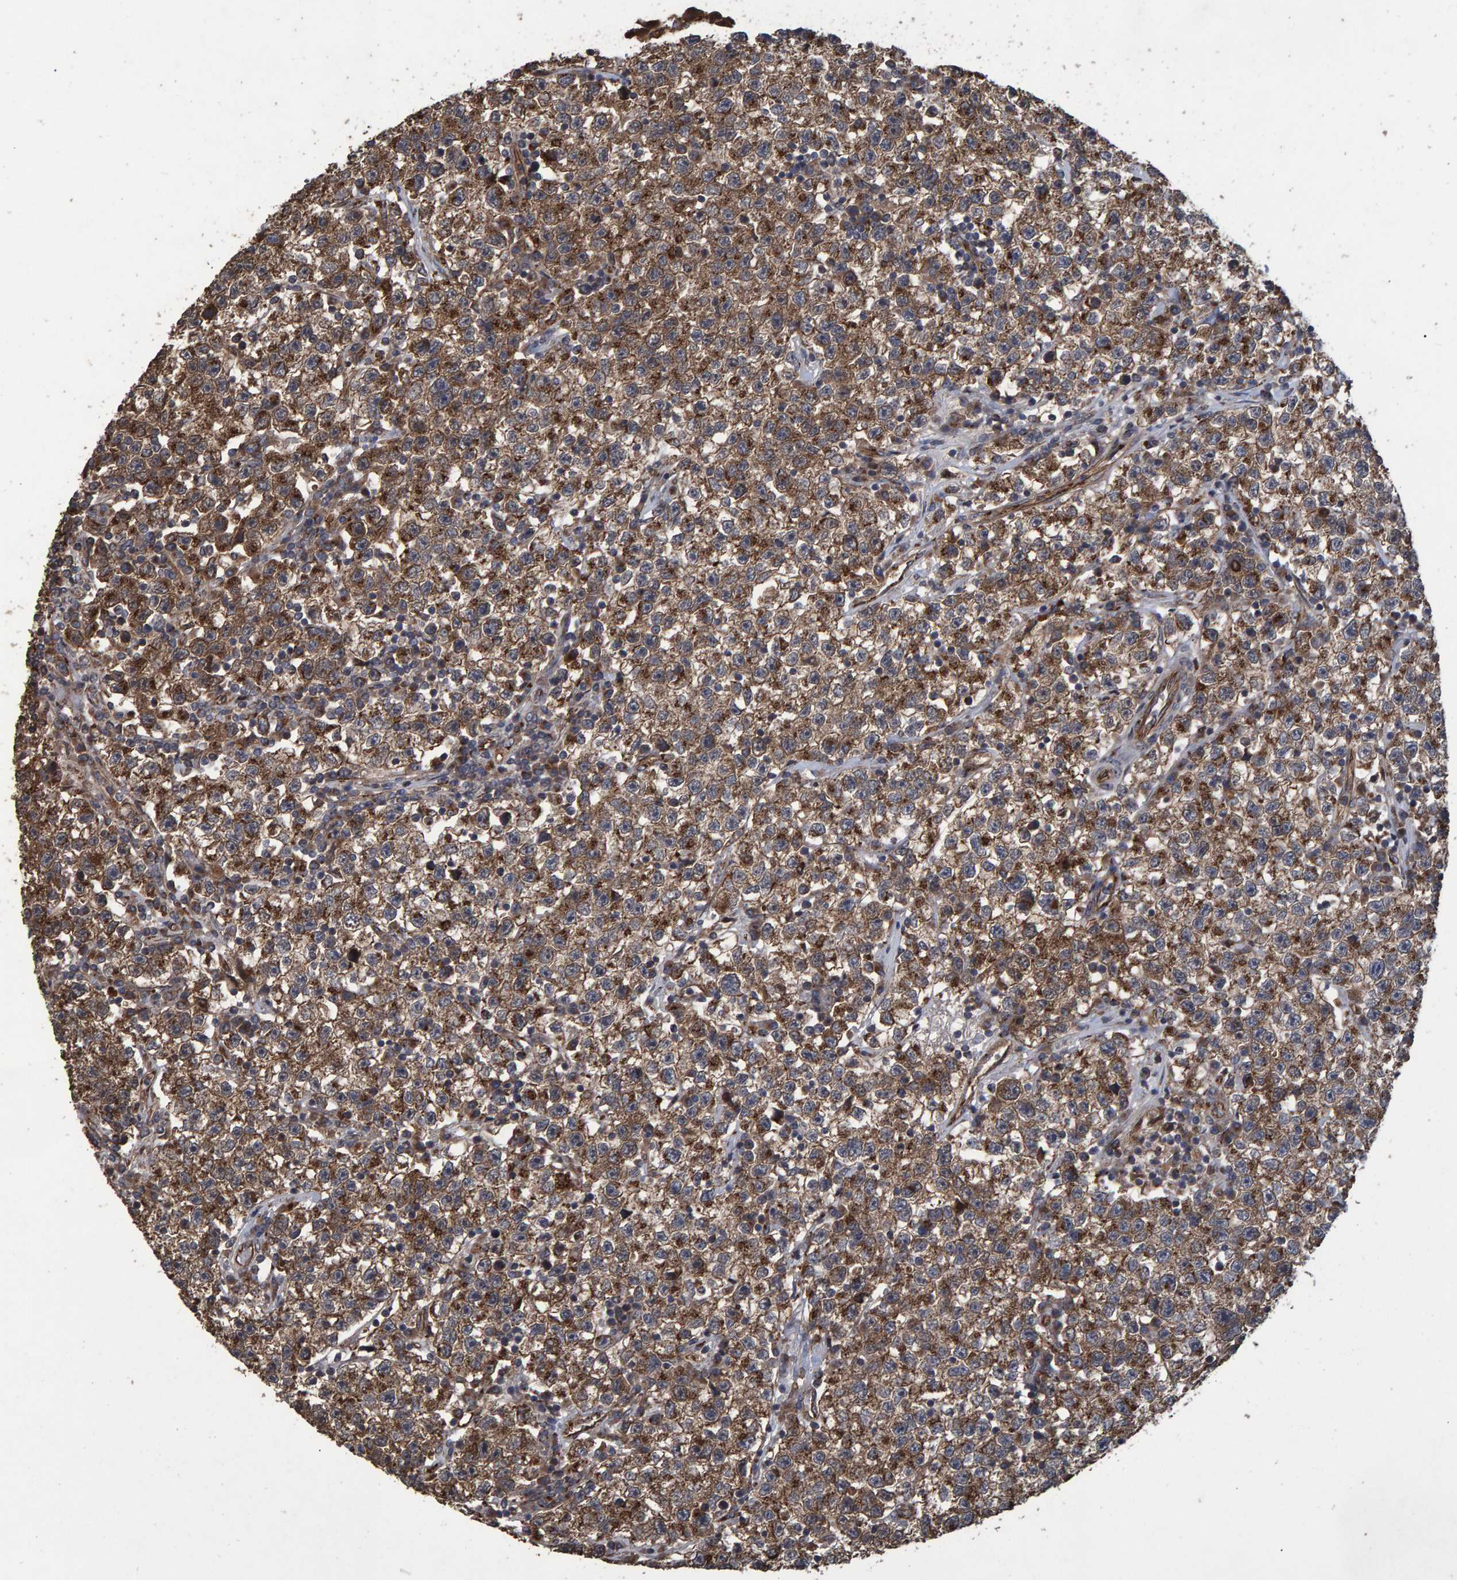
{"staining": {"intensity": "strong", "quantity": ">75%", "location": "cytoplasmic/membranous"}, "tissue": "testis cancer", "cell_type": "Tumor cells", "image_type": "cancer", "snomed": [{"axis": "morphology", "description": "Seminoma, NOS"}, {"axis": "topography", "description": "Testis"}], "caption": "Protein expression analysis of human testis cancer (seminoma) reveals strong cytoplasmic/membranous expression in about >75% of tumor cells.", "gene": "TRIM68", "patient": {"sex": "male", "age": 22}}